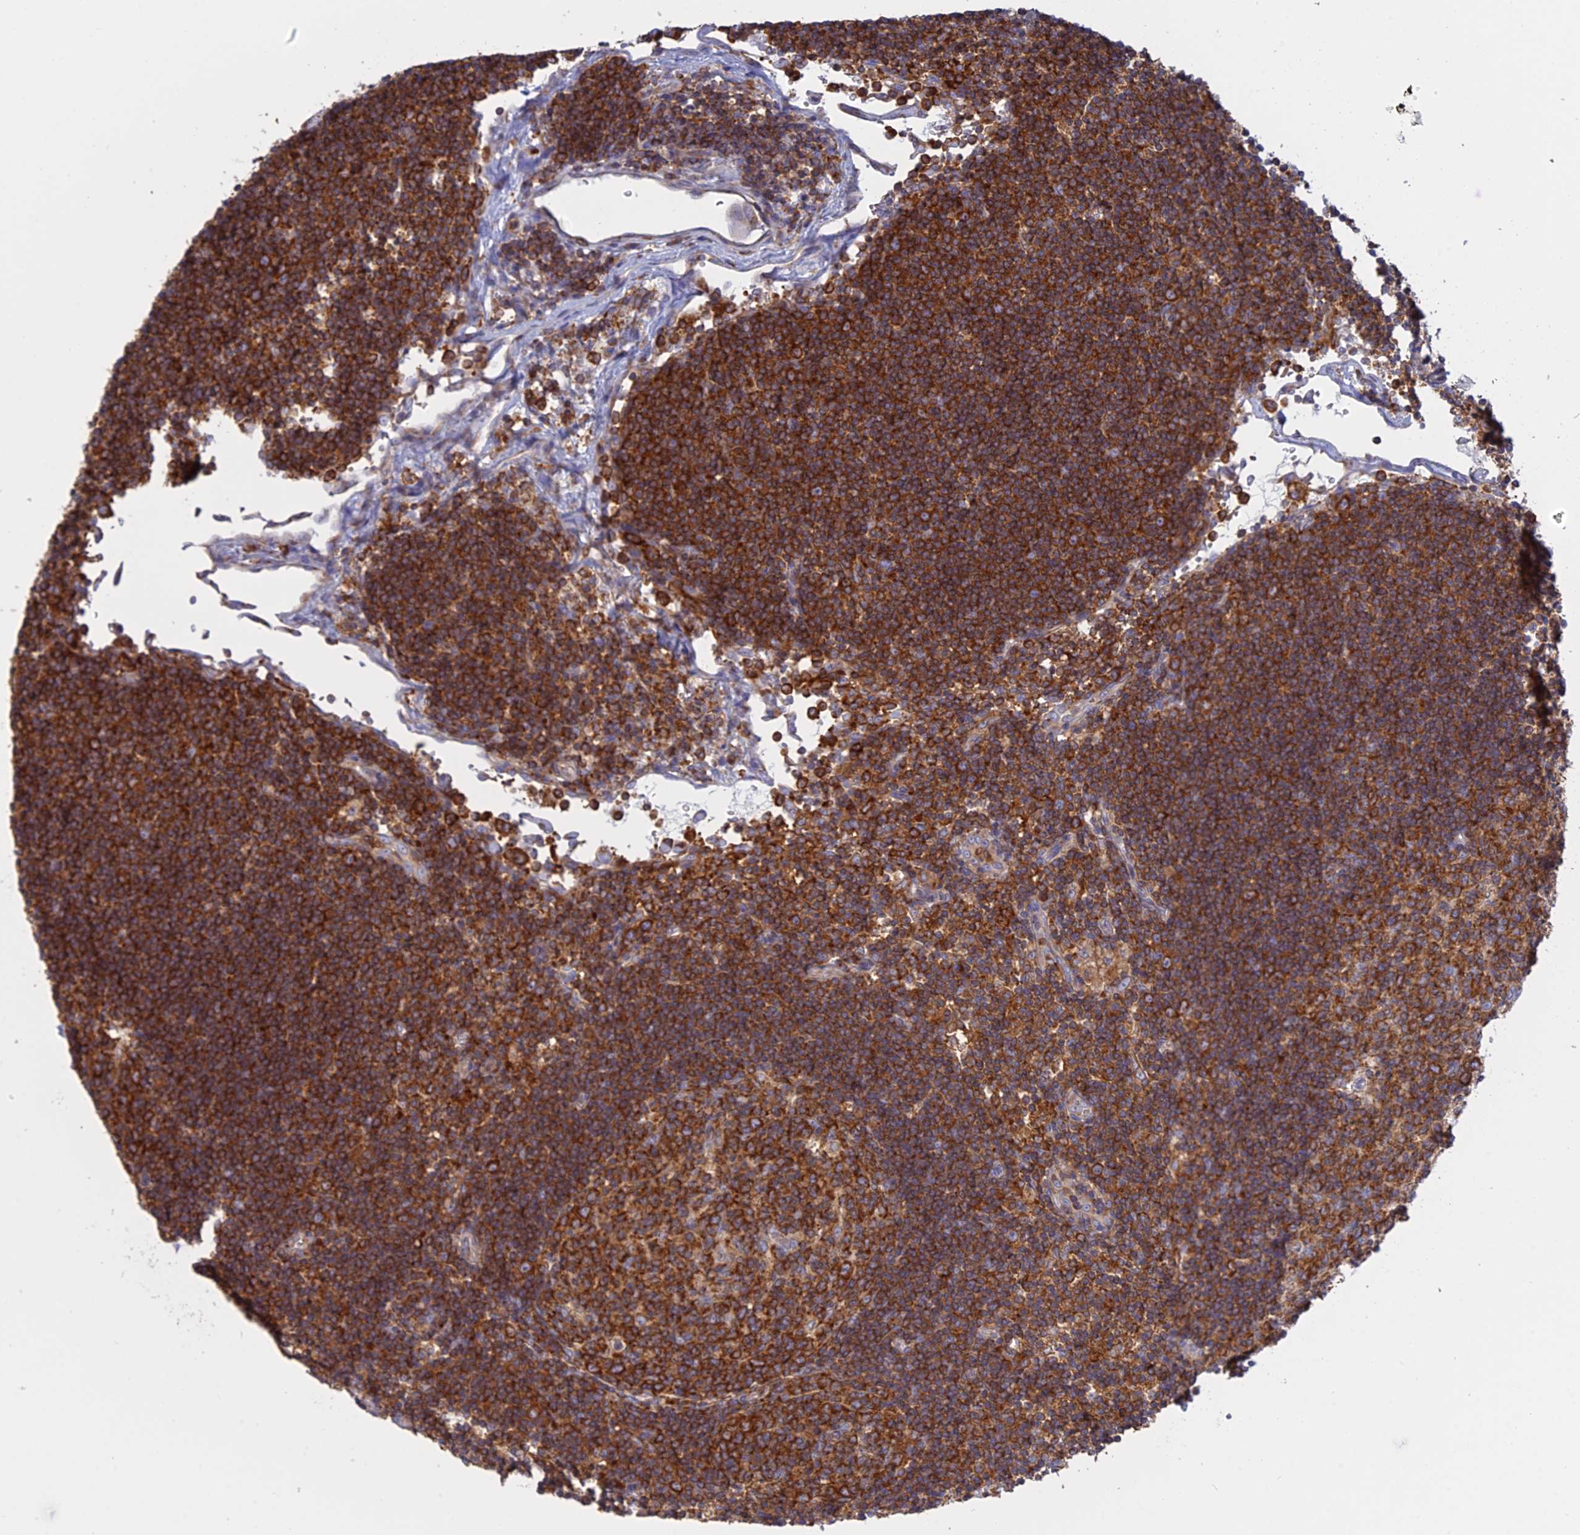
{"staining": {"intensity": "strong", "quantity": ">75%", "location": "cytoplasmic/membranous"}, "tissue": "lymph node", "cell_type": "Germinal center cells", "image_type": "normal", "snomed": [{"axis": "morphology", "description": "Normal tissue, NOS"}, {"axis": "topography", "description": "Lymph node"}], "caption": "Strong cytoplasmic/membranous expression for a protein is seen in about >75% of germinal center cells of benign lymph node using immunohistochemistry.", "gene": "GMIP", "patient": {"sex": "female", "age": 73}}